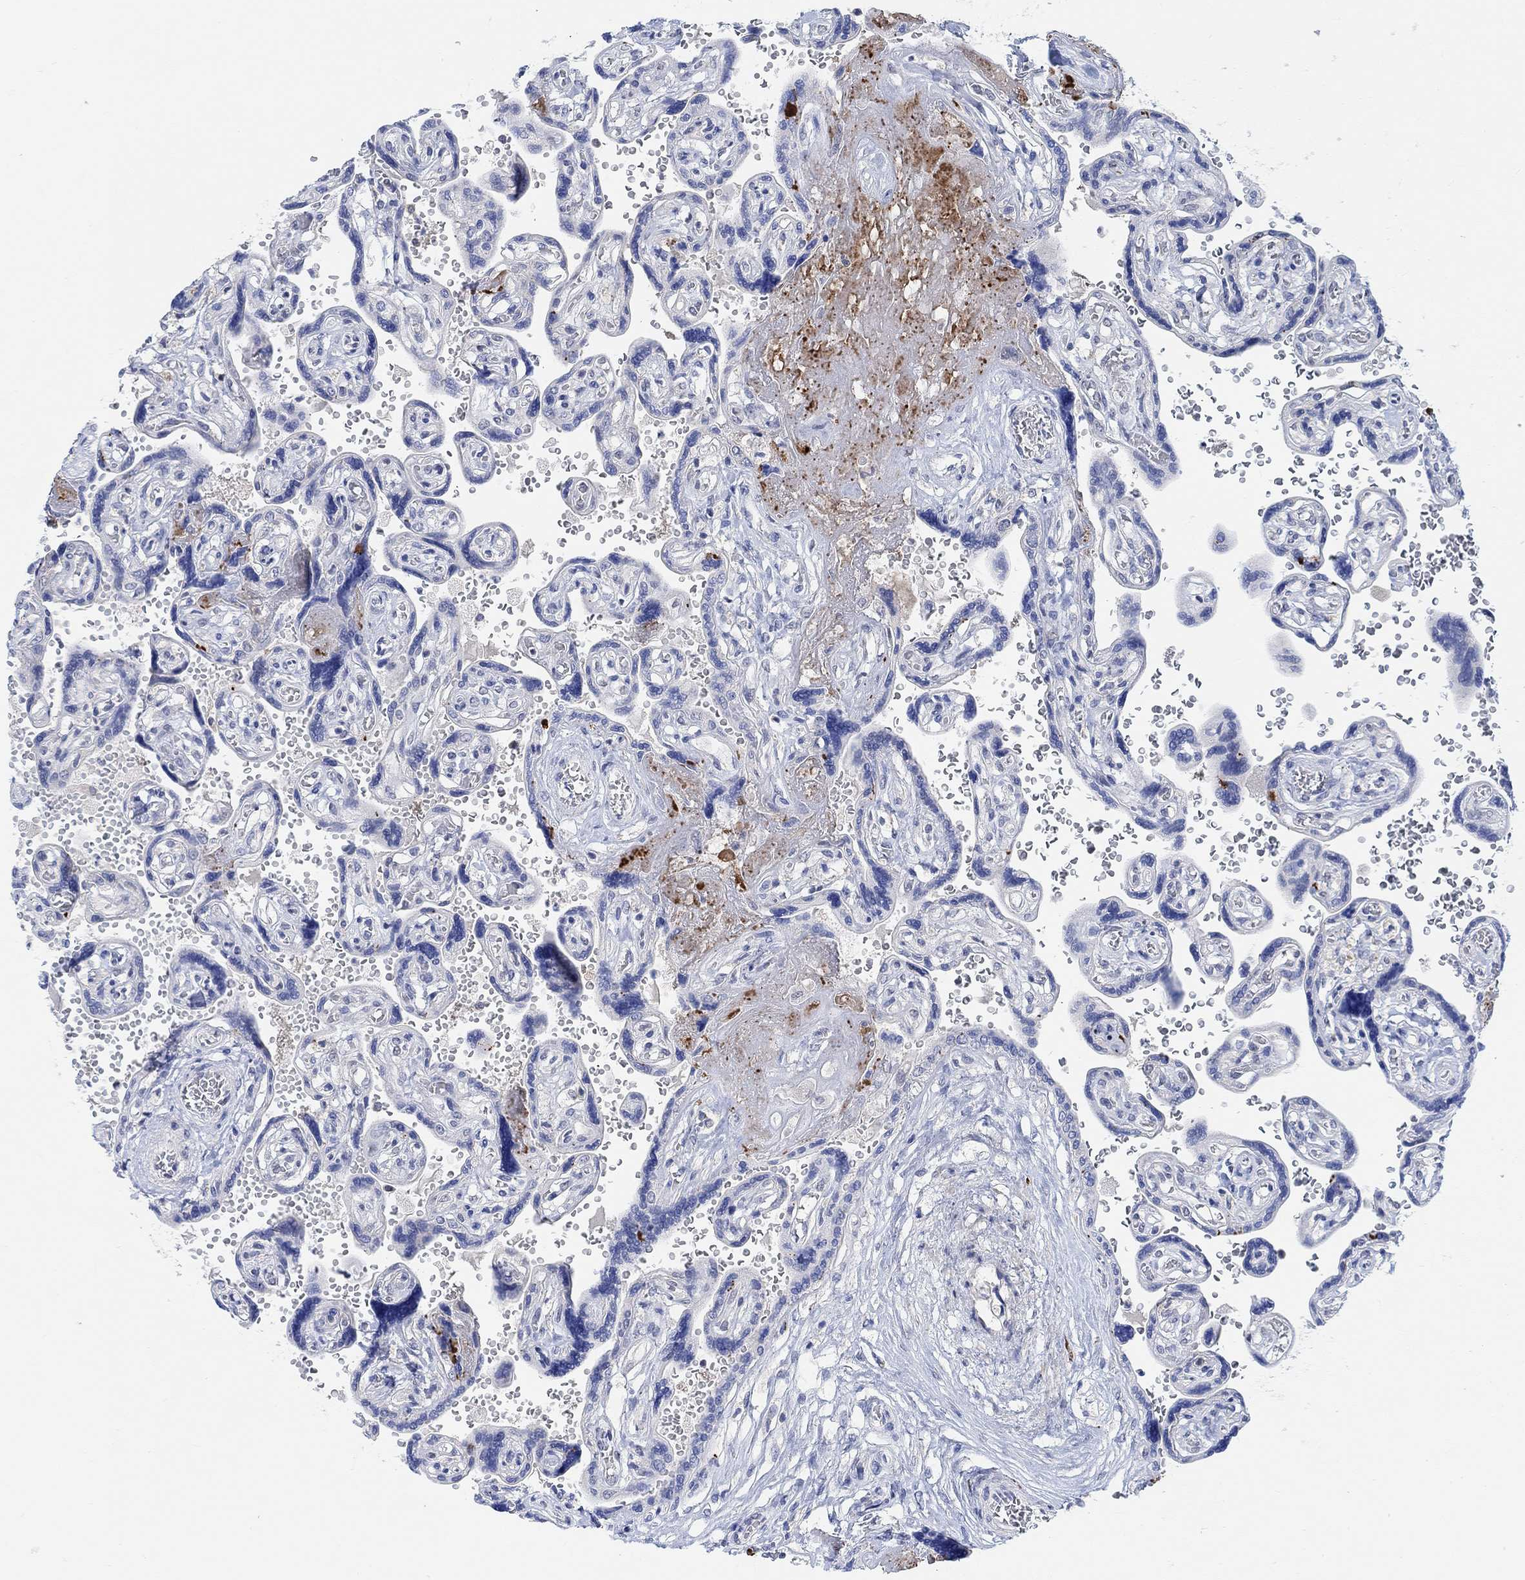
{"staining": {"intensity": "negative", "quantity": "none", "location": "none"}, "tissue": "placenta", "cell_type": "Decidual cells", "image_type": "normal", "snomed": [{"axis": "morphology", "description": "Normal tissue, NOS"}, {"axis": "topography", "description": "Placenta"}], "caption": "A high-resolution micrograph shows immunohistochemistry staining of benign placenta, which demonstrates no significant expression in decidual cells.", "gene": "RIMS1", "patient": {"sex": "female", "age": 32}}